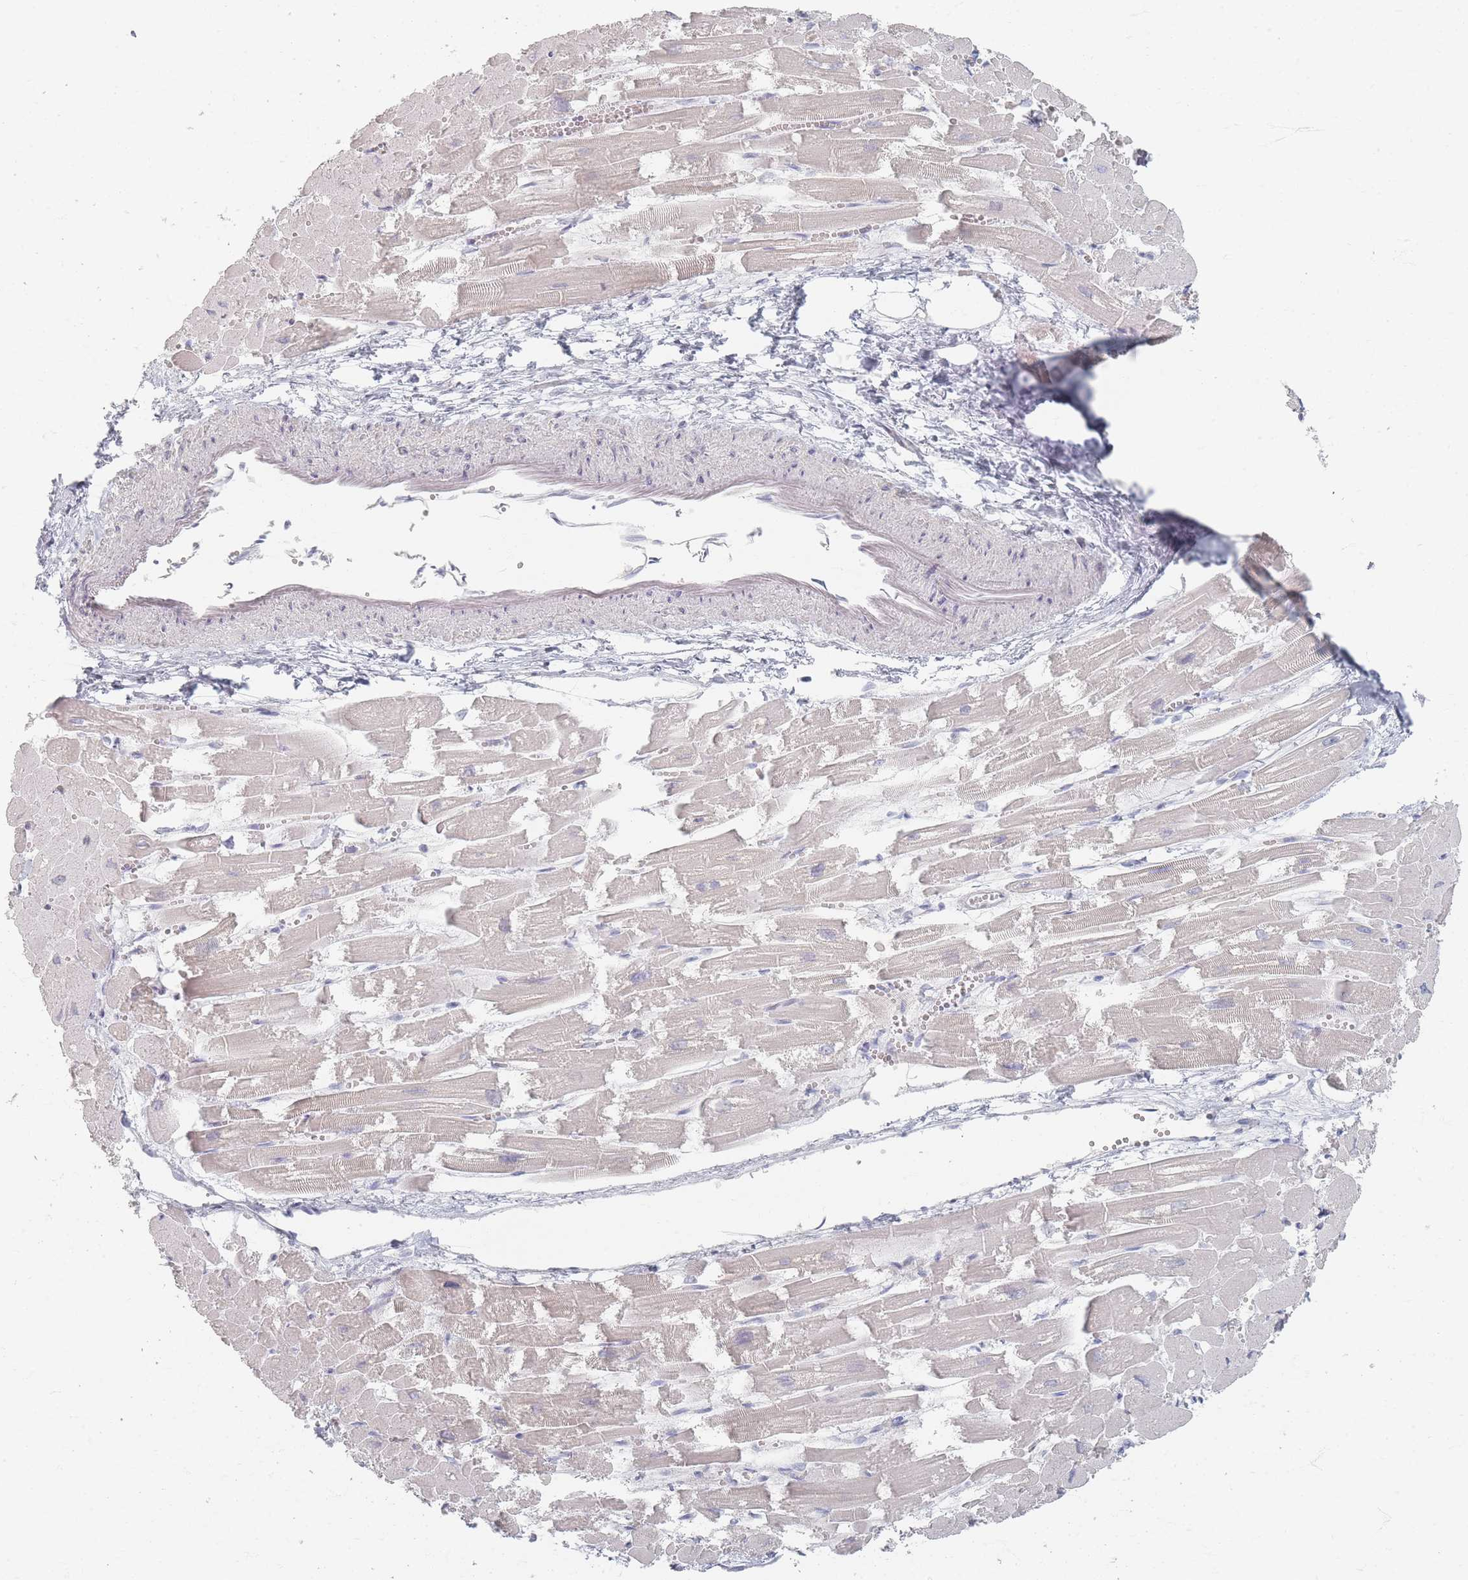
{"staining": {"intensity": "negative", "quantity": "none", "location": "none"}, "tissue": "heart muscle", "cell_type": "Cardiomyocytes", "image_type": "normal", "snomed": [{"axis": "morphology", "description": "Normal tissue, NOS"}, {"axis": "topography", "description": "Heart"}], "caption": "A high-resolution image shows immunohistochemistry (IHC) staining of unremarkable heart muscle, which shows no significant staining in cardiomyocytes. (DAB IHC visualized using brightfield microscopy, high magnification).", "gene": "ENSG00000251357", "patient": {"sex": "male", "age": 54}}